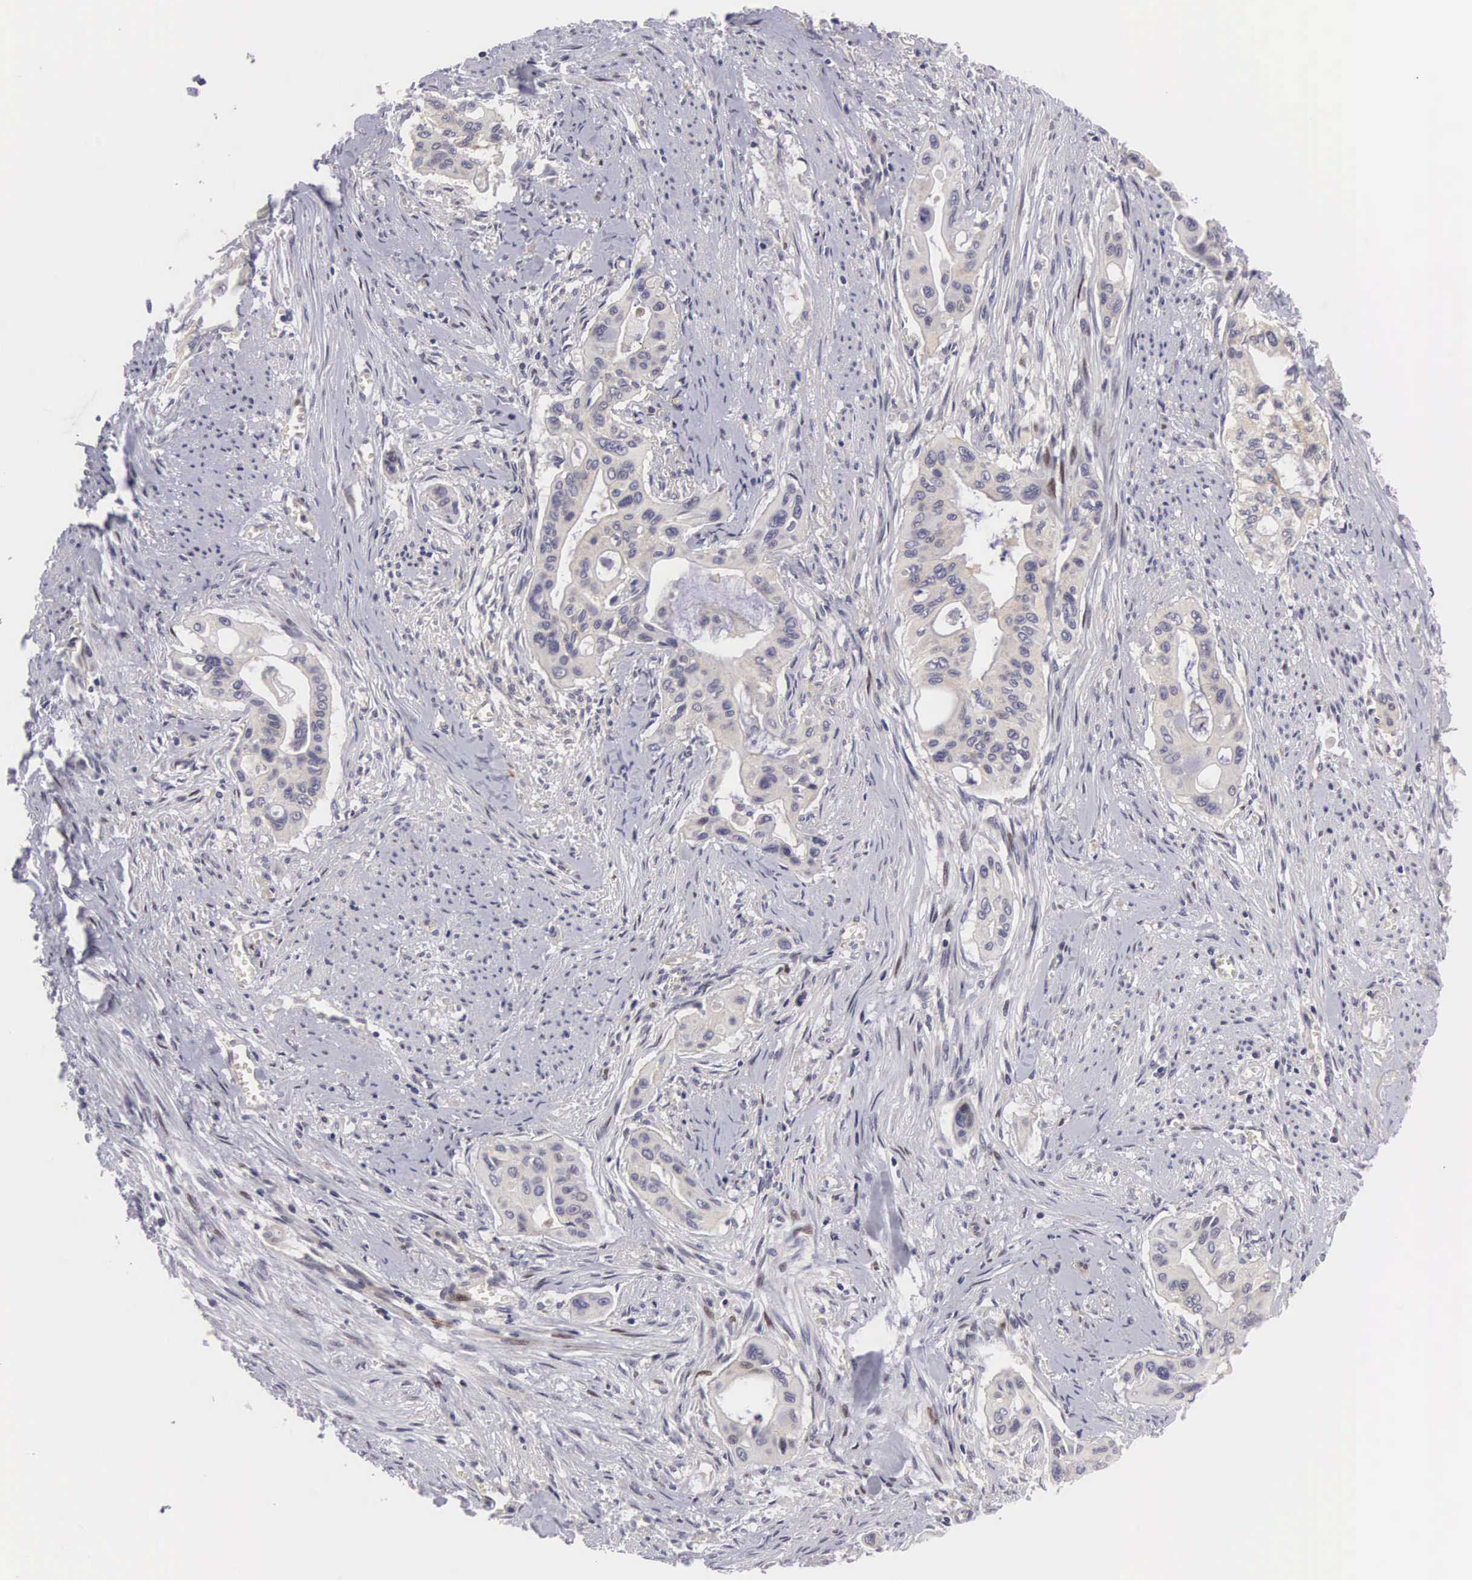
{"staining": {"intensity": "weak", "quantity": "25%-75%", "location": "cytoplasmic/membranous"}, "tissue": "pancreatic cancer", "cell_type": "Tumor cells", "image_type": "cancer", "snomed": [{"axis": "morphology", "description": "Adenocarcinoma, NOS"}, {"axis": "topography", "description": "Pancreas"}], "caption": "A brown stain shows weak cytoplasmic/membranous expression of a protein in human pancreatic cancer tumor cells.", "gene": "EMID1", "patient": {"sex": "male", "age": 77}}